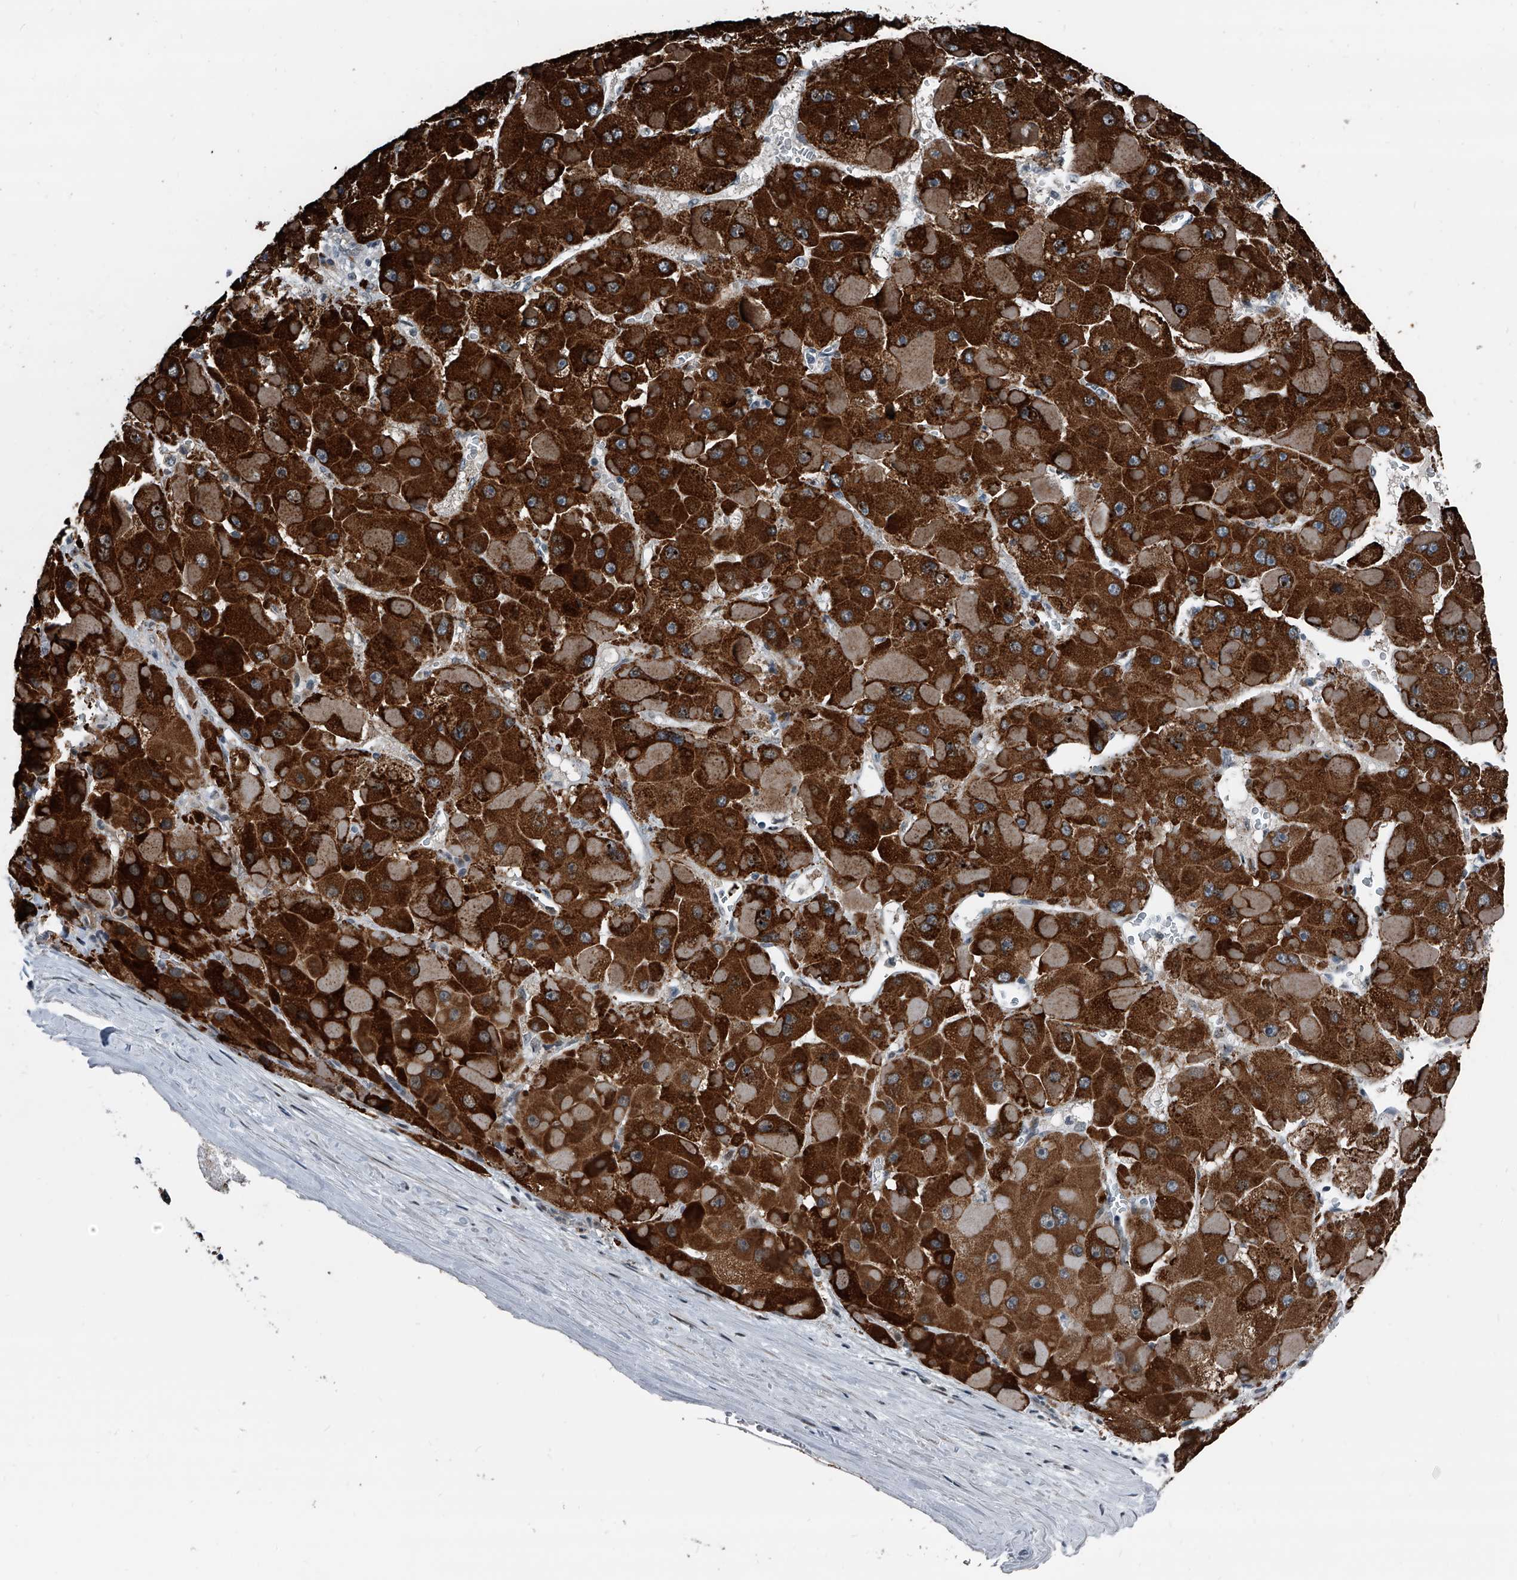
{"staining": {"intensity": "strong", "quantity": ">75%", "location": "cytoplasmic/membranous"}, "tissue": "liver cancer", "cell_type": "Tumor cells", "image_type": "cancer", "snomed": [{"axis": "morphology", "description": "Carcinoma, Hepatocellular, NOS"}, {"axis": "topography", "description": "Liver"}], "caption": "Immunohistochemical staining of human liver hepatocellular carcinoma shows high levels of strong cytoplasmic/membranous expression in about >75% of tumor cells.", "gene": "MEN1", "patient": {"sex": "female", "age": 73}}